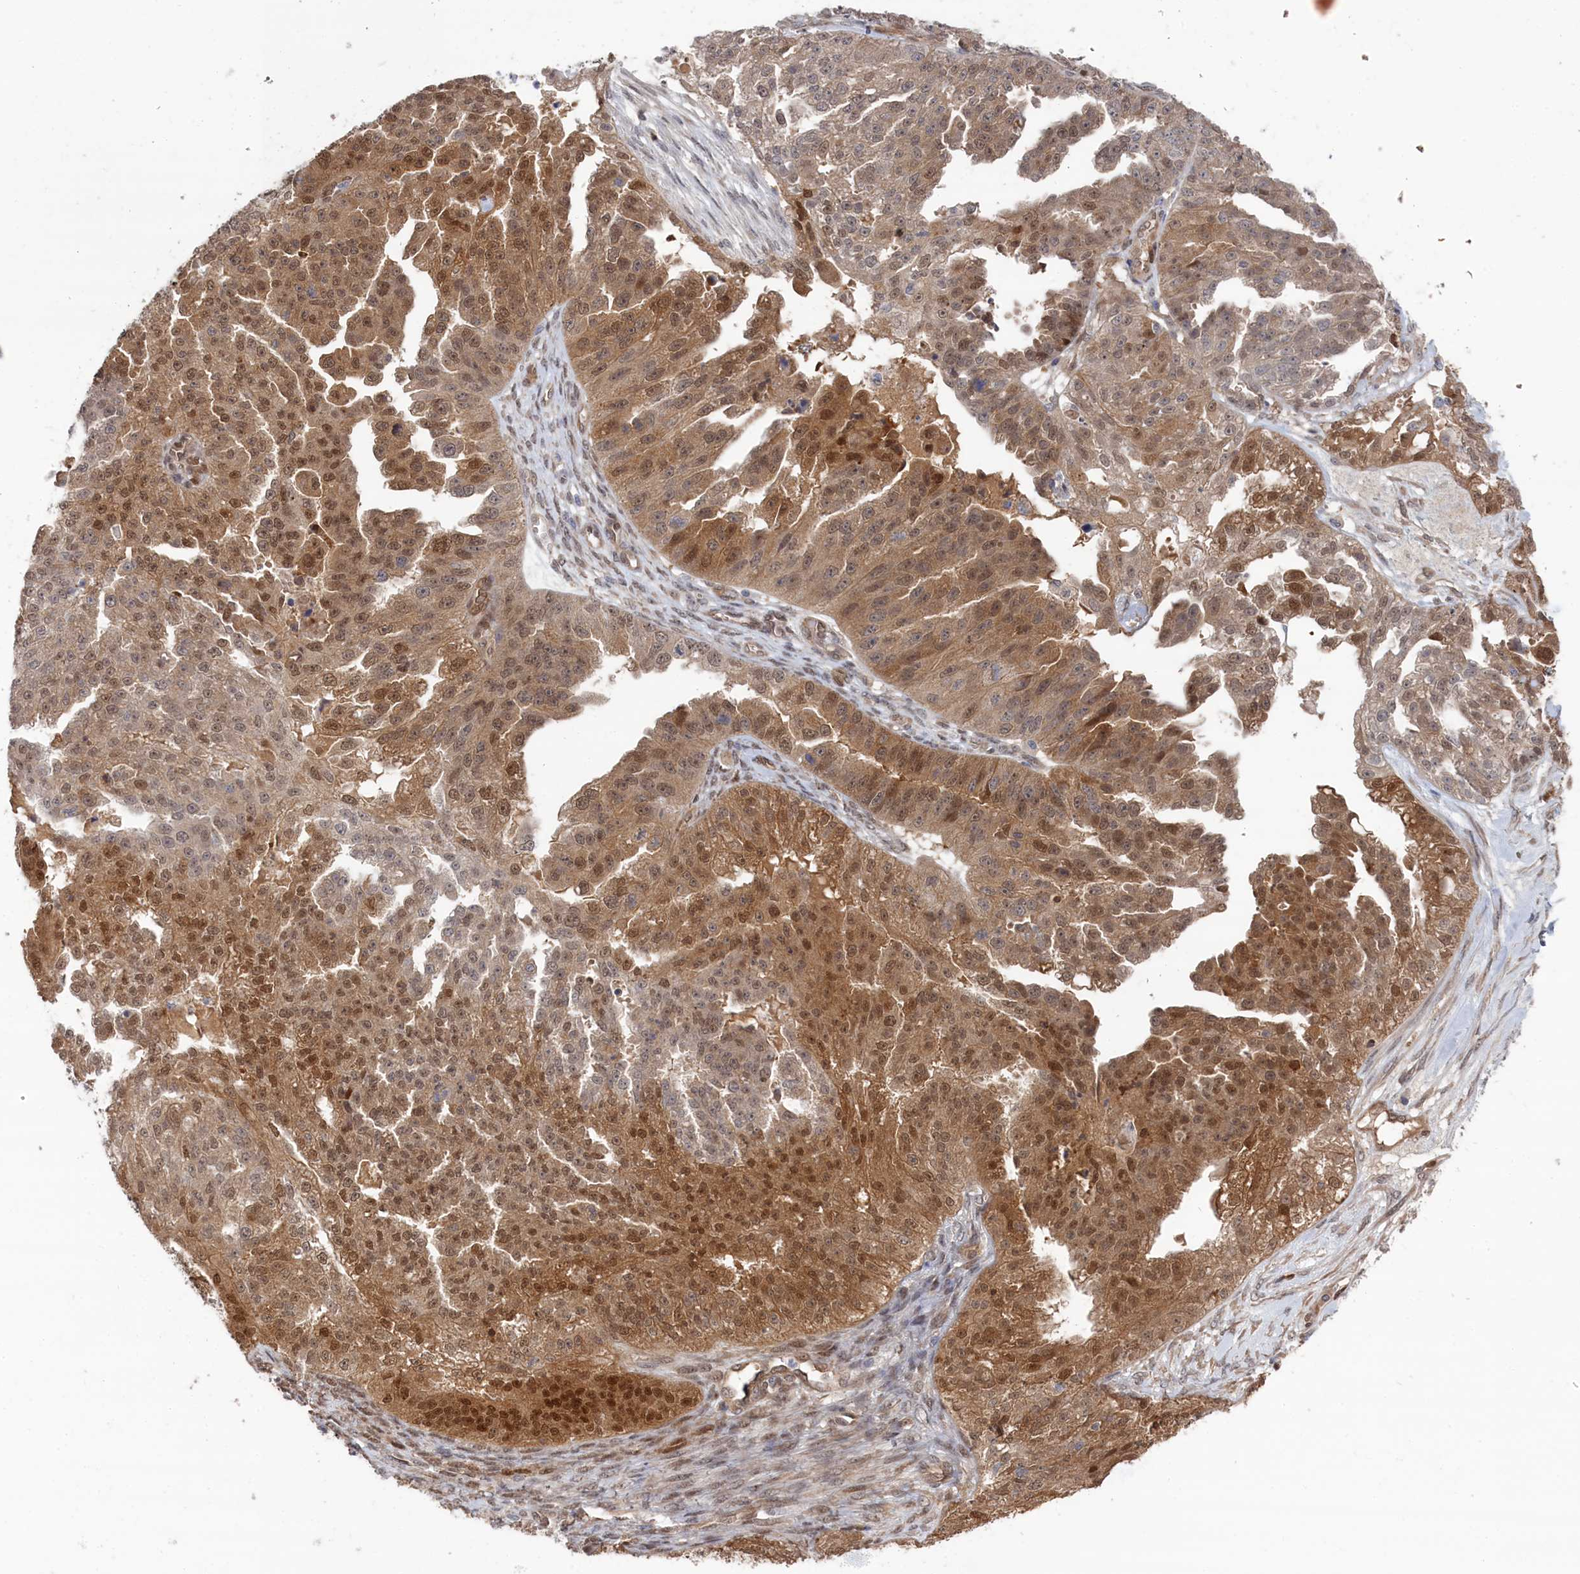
{"staining": {"intensity": "moderate", "quantity": "25%-75%", "location": "cytoplasmic/membranous,nuclear"}, "tissue": "ovarian cancer", "cell_type": "Tumor cells", "image_type": "cancer", "snomed": [{"axis": "morphology", "description": "Cystadenocarcinoma, serous, NOS"}, {"axis": "topography", "description": "Ovary"}], "caption": "The histopathology image demonstrates immunohistochemical staining of ovarian cancer. There is moderate cytoplasmic/membranous and nuclear staining is appreciated in about 25%-75% of tumor cells.", "gene": "IRGQ", "patient": {"sex": "female", "age": 58}}